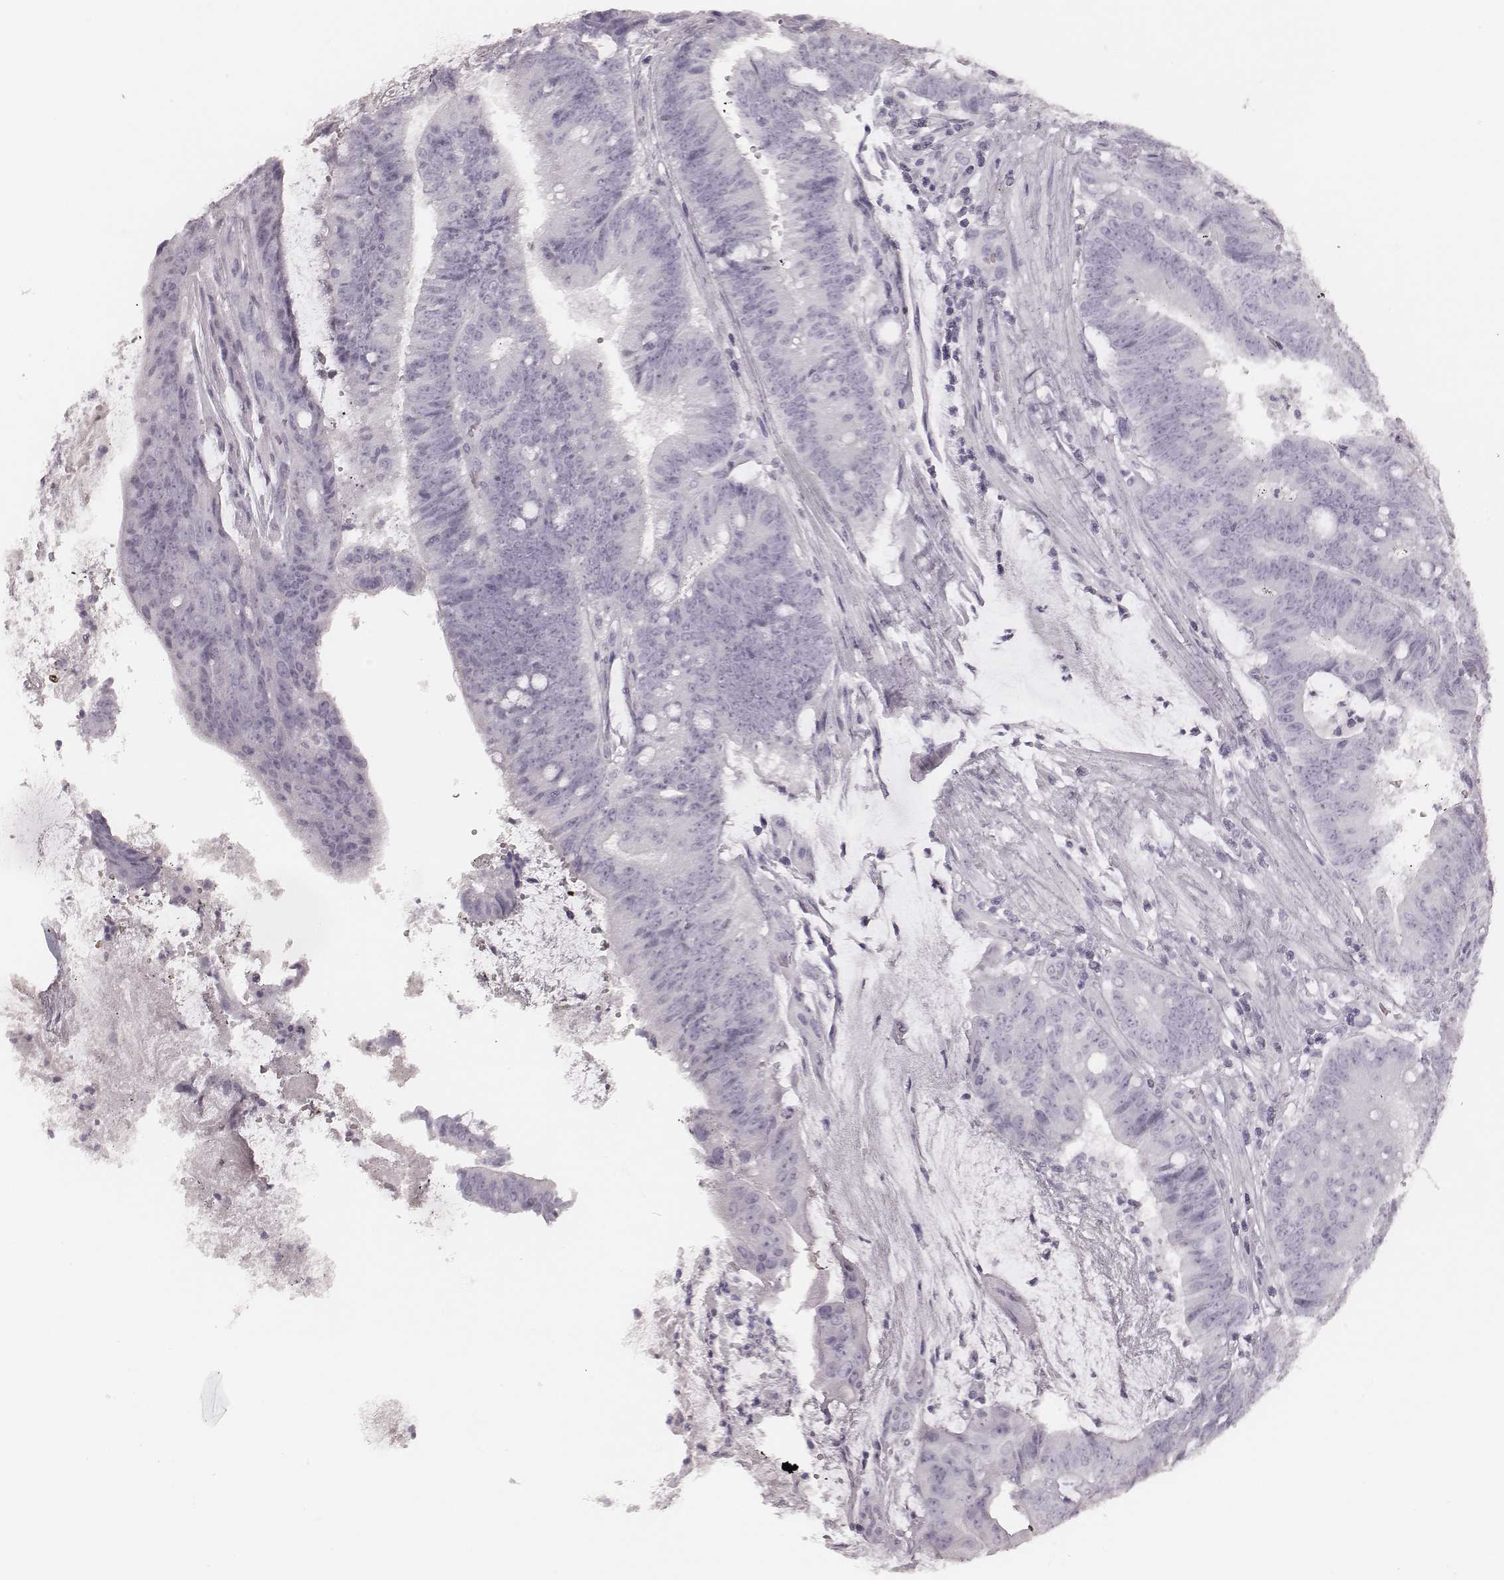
{"staining": {"intensity": "negative", "quantity": "none", "location": "none"}, "tissue": "colorectal cancer", "cell_type": "Tumor cells", "image_type": "cancer", "snomed": [{"axis": "morphology", "description": "Adenocarcinoma, NOS"}, {"axis": "topography", "description": "Colon"}], "caption": "The micrograph demonstrates no staining of tumor cells in adenocarcinoma (colorectal).", "gene": "MSX1", "patient": {"sex": "female", "age": 43}}